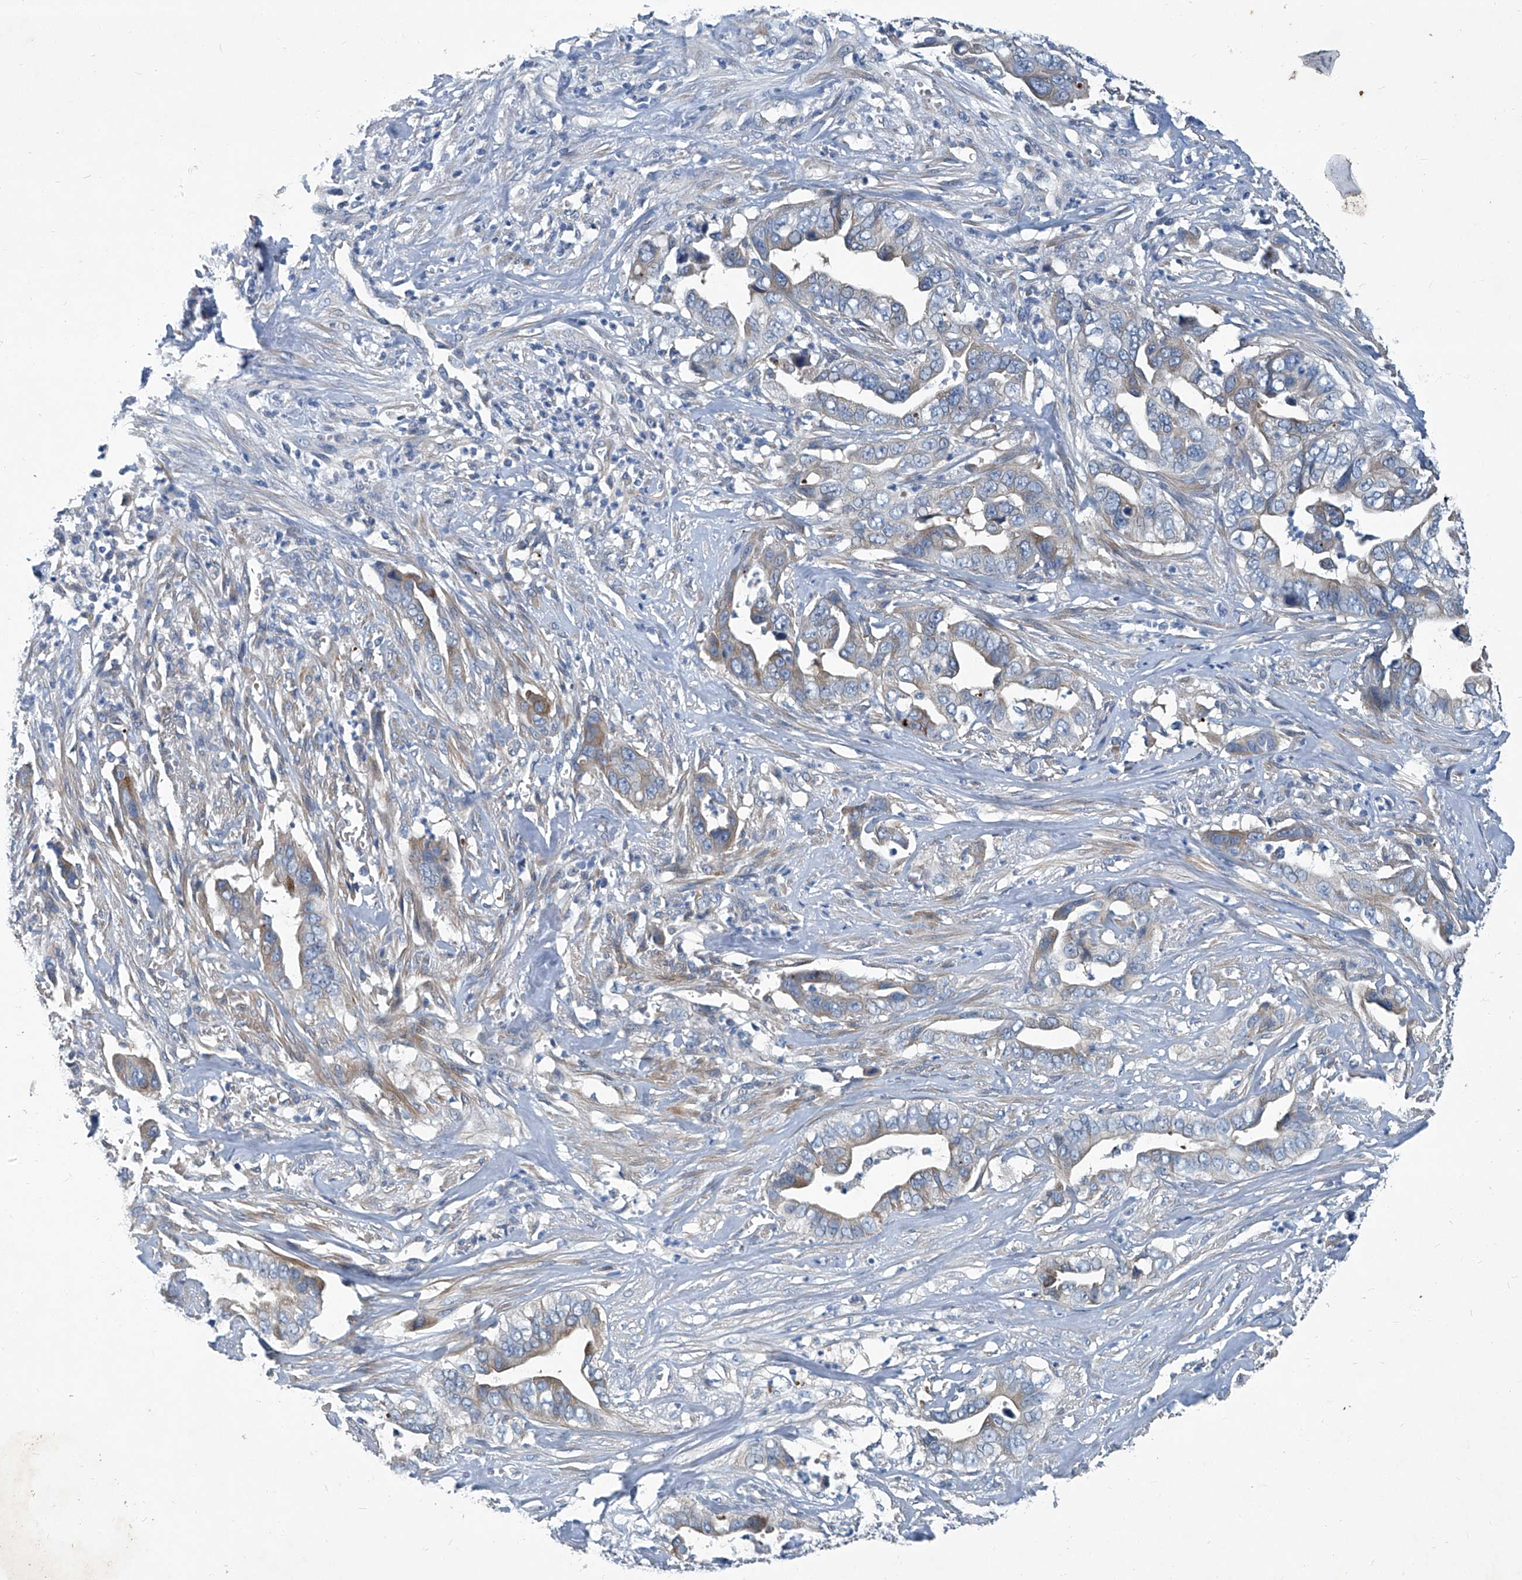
{"staining": {"intensity": "weak", "quantity": "25%-75%", "location": "cytoplasmic/membranous"}, "tissue": "liver cancer", "cell_type": "Tumor cells", "image_type": "cancer", "snomed": [{"axis": "morphology", "description": "Cholangiocarcinoma"}, {"axis": "topography", "description": "Liver"}], "caption": "Tumor cells show low levels of weak cytoplasmic/membranous positivity in about 25%-75% of cells in human liver cholangiocarcinoma.", "gene": "SLC26A11", "patient": {"sex": "female", "age": 79}}